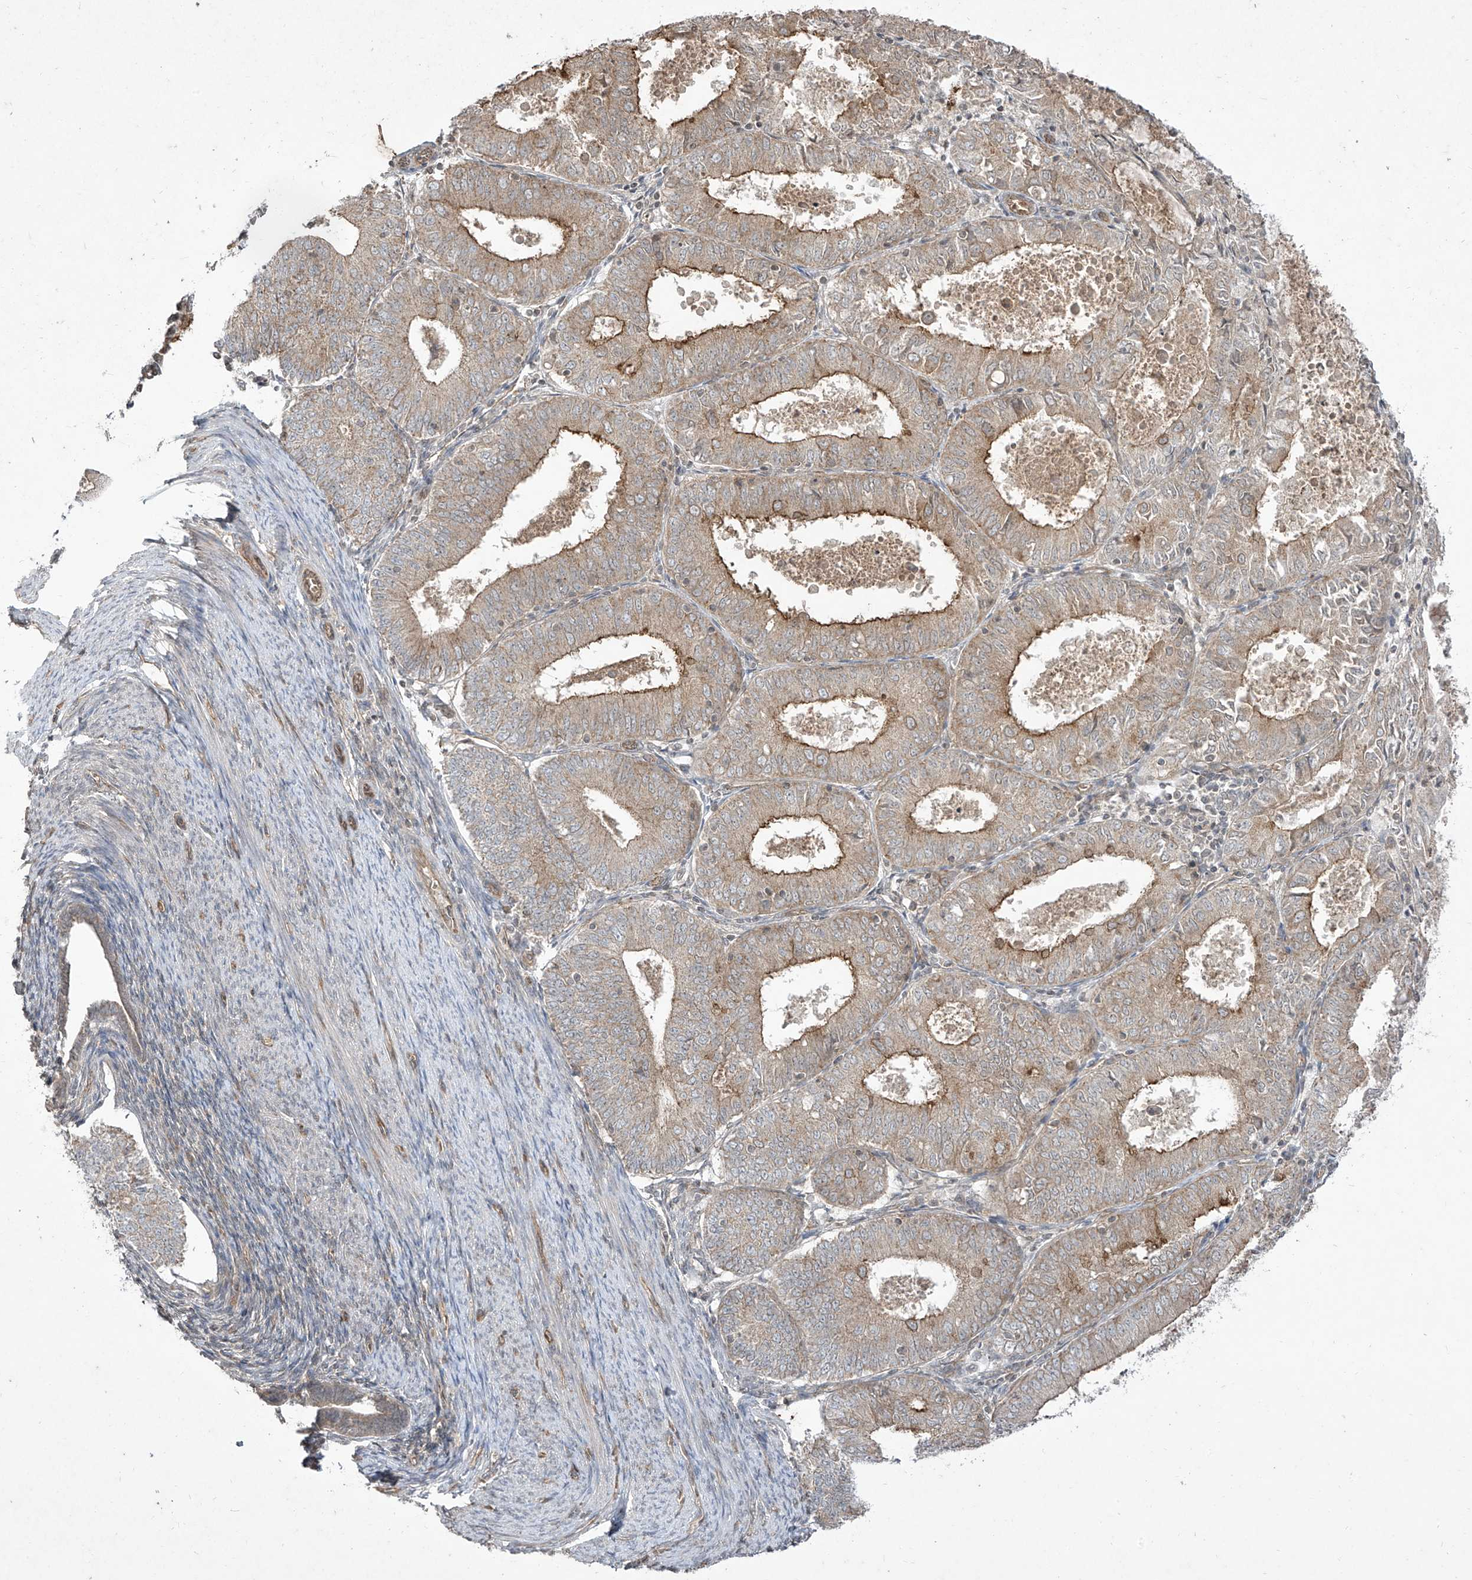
{"staining": {"intensity": "moderate", "quantity": "25%-75%", "location": "cytoplasmic/membranous"}, "tissue": "endometrial cancer", "cell_type": "Tumor cells", "image_type": "cancer", "snomed": [{"axis": "morphology", "description": "Adenocarcinoma, NOS"}, {"axis": "topography", "description": "Endometrium"}], "caption": "Human endometrial cancer (adenocarcinoma) stained with a brown dye reveals moderate cytoplasmic/membranous positive expression in about 25%-75% of tumor cells.", "gene": "MATN2", "patient": {"sex": "female", "age": 57}}